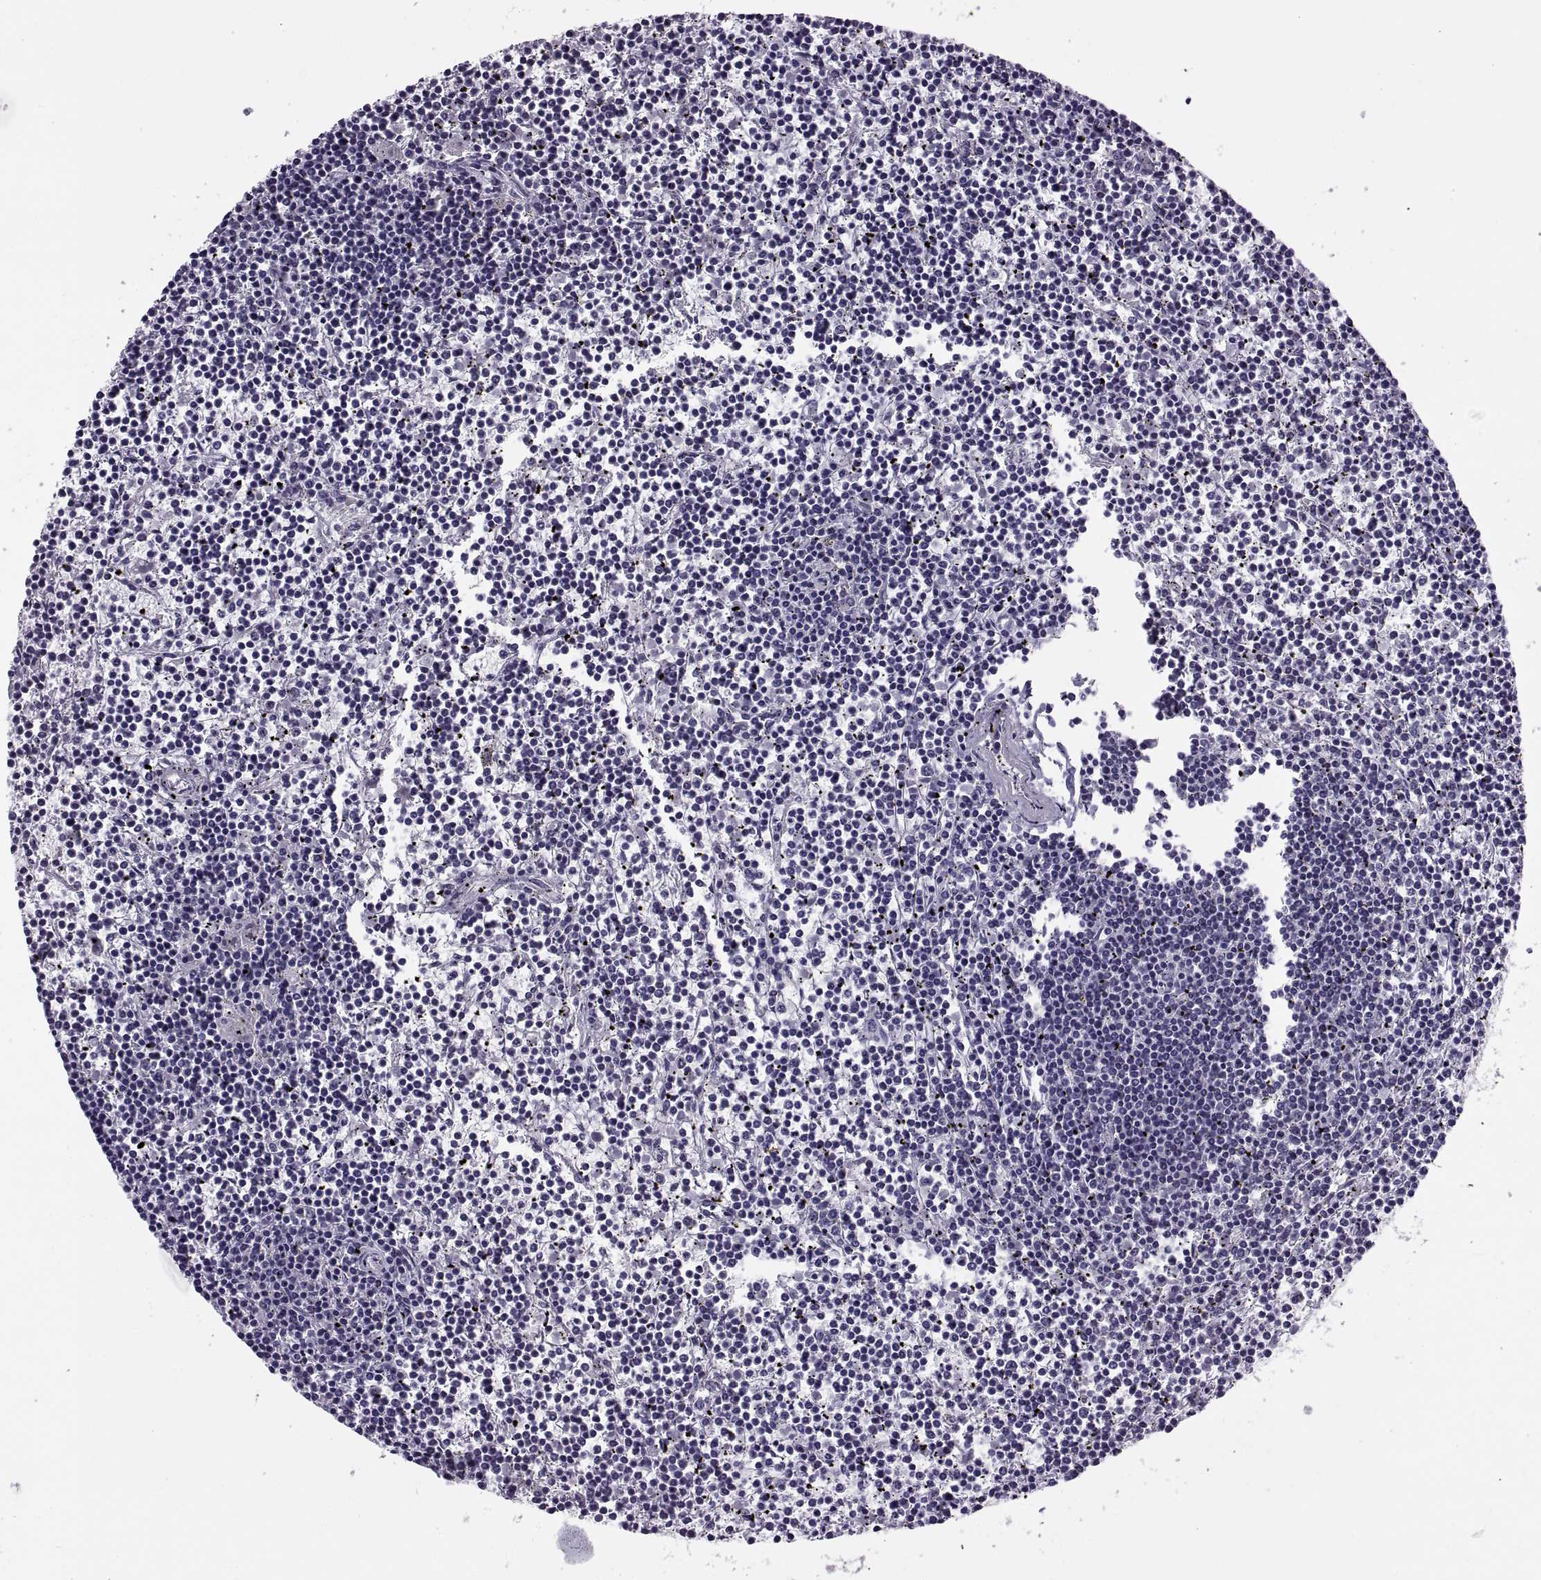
{"staining": {"intensity": "negative", "quantity": "none", "location": "none"}, "tissue": "lymphoma", "cell_type": "Tumor cells", "image_type": "cancer", "snomed": [{"axis": "morphology", "description": "Malignant lymphoma, non-Hodgkin's type, Low grade"}, {"axis": "topography", "description": "Spleen"}], "caption": "High magnification brightfield microscopy of malignant lymphoma, non-Hodgkin's type (low-grade) stained with DAB (brown) and counterstained with hematoxylin (blue): tumor cells show no significant positivity. (Brightfield microscopy of DAB (3,3'-diaminobenzidine) immunohistochemistry at high magnification).", "gene": "SYNGR4", "patient": {"sex": "female", "age": 19}}